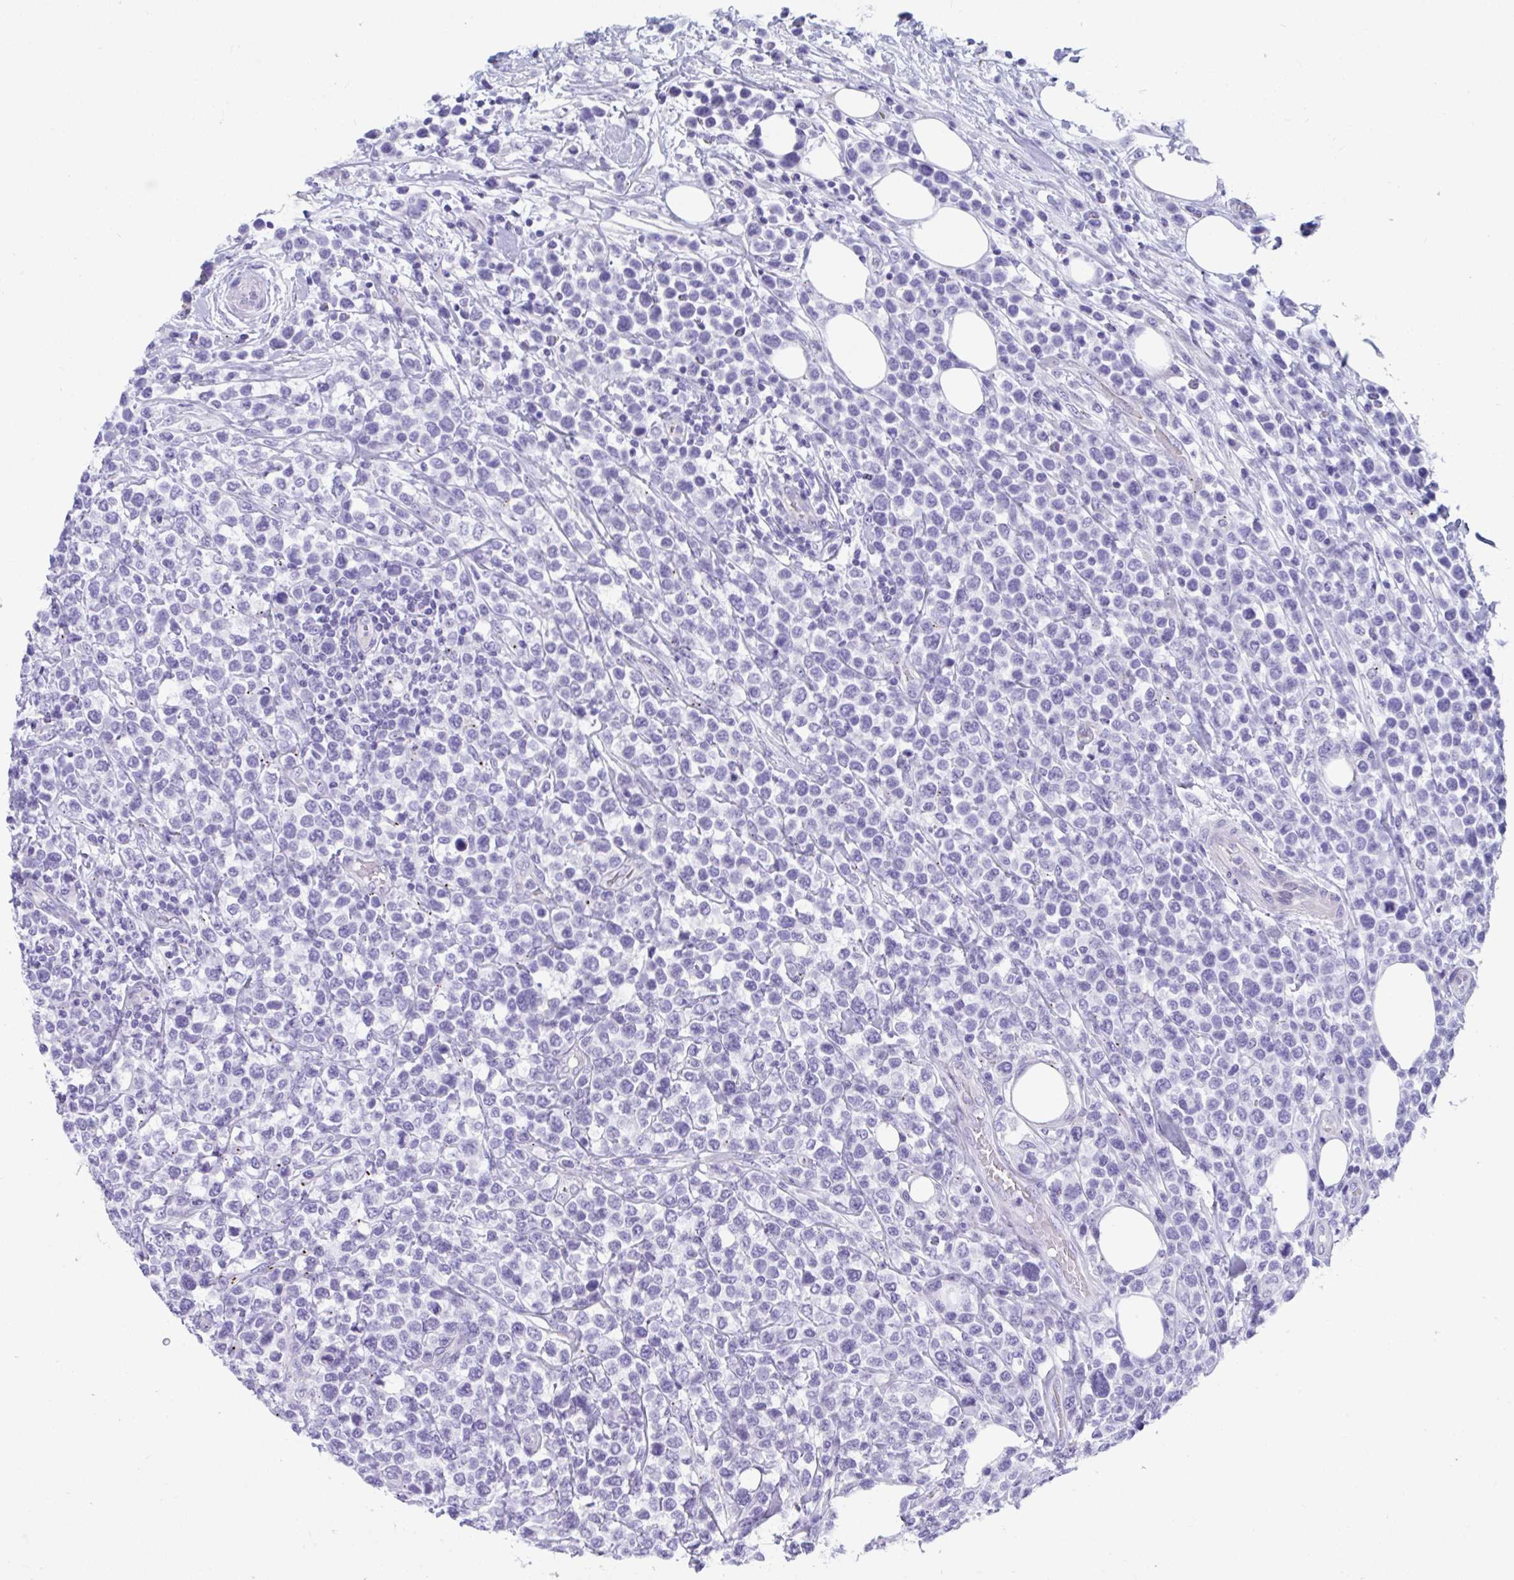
{"staining": {"intensity": "negative", "quantity": "none", "location": "none"}, "tissue": "lymphoma", "cell_type": "Tumor cells", "image_type": "cancer", "snomed": [{"axis": "morphology", "description": "Malignant lymphoma, non-Hodgkin's type, High grade"}, {"axis": "topography", "description": "Soft tissue"}], "caption": "An image of human malignant lymphoma, non-Hodgkin's type (high-grade) is negative for staining in tumor cells.", "gene": "TTC30B", "patient": {"sex": "female", "age": 56}}